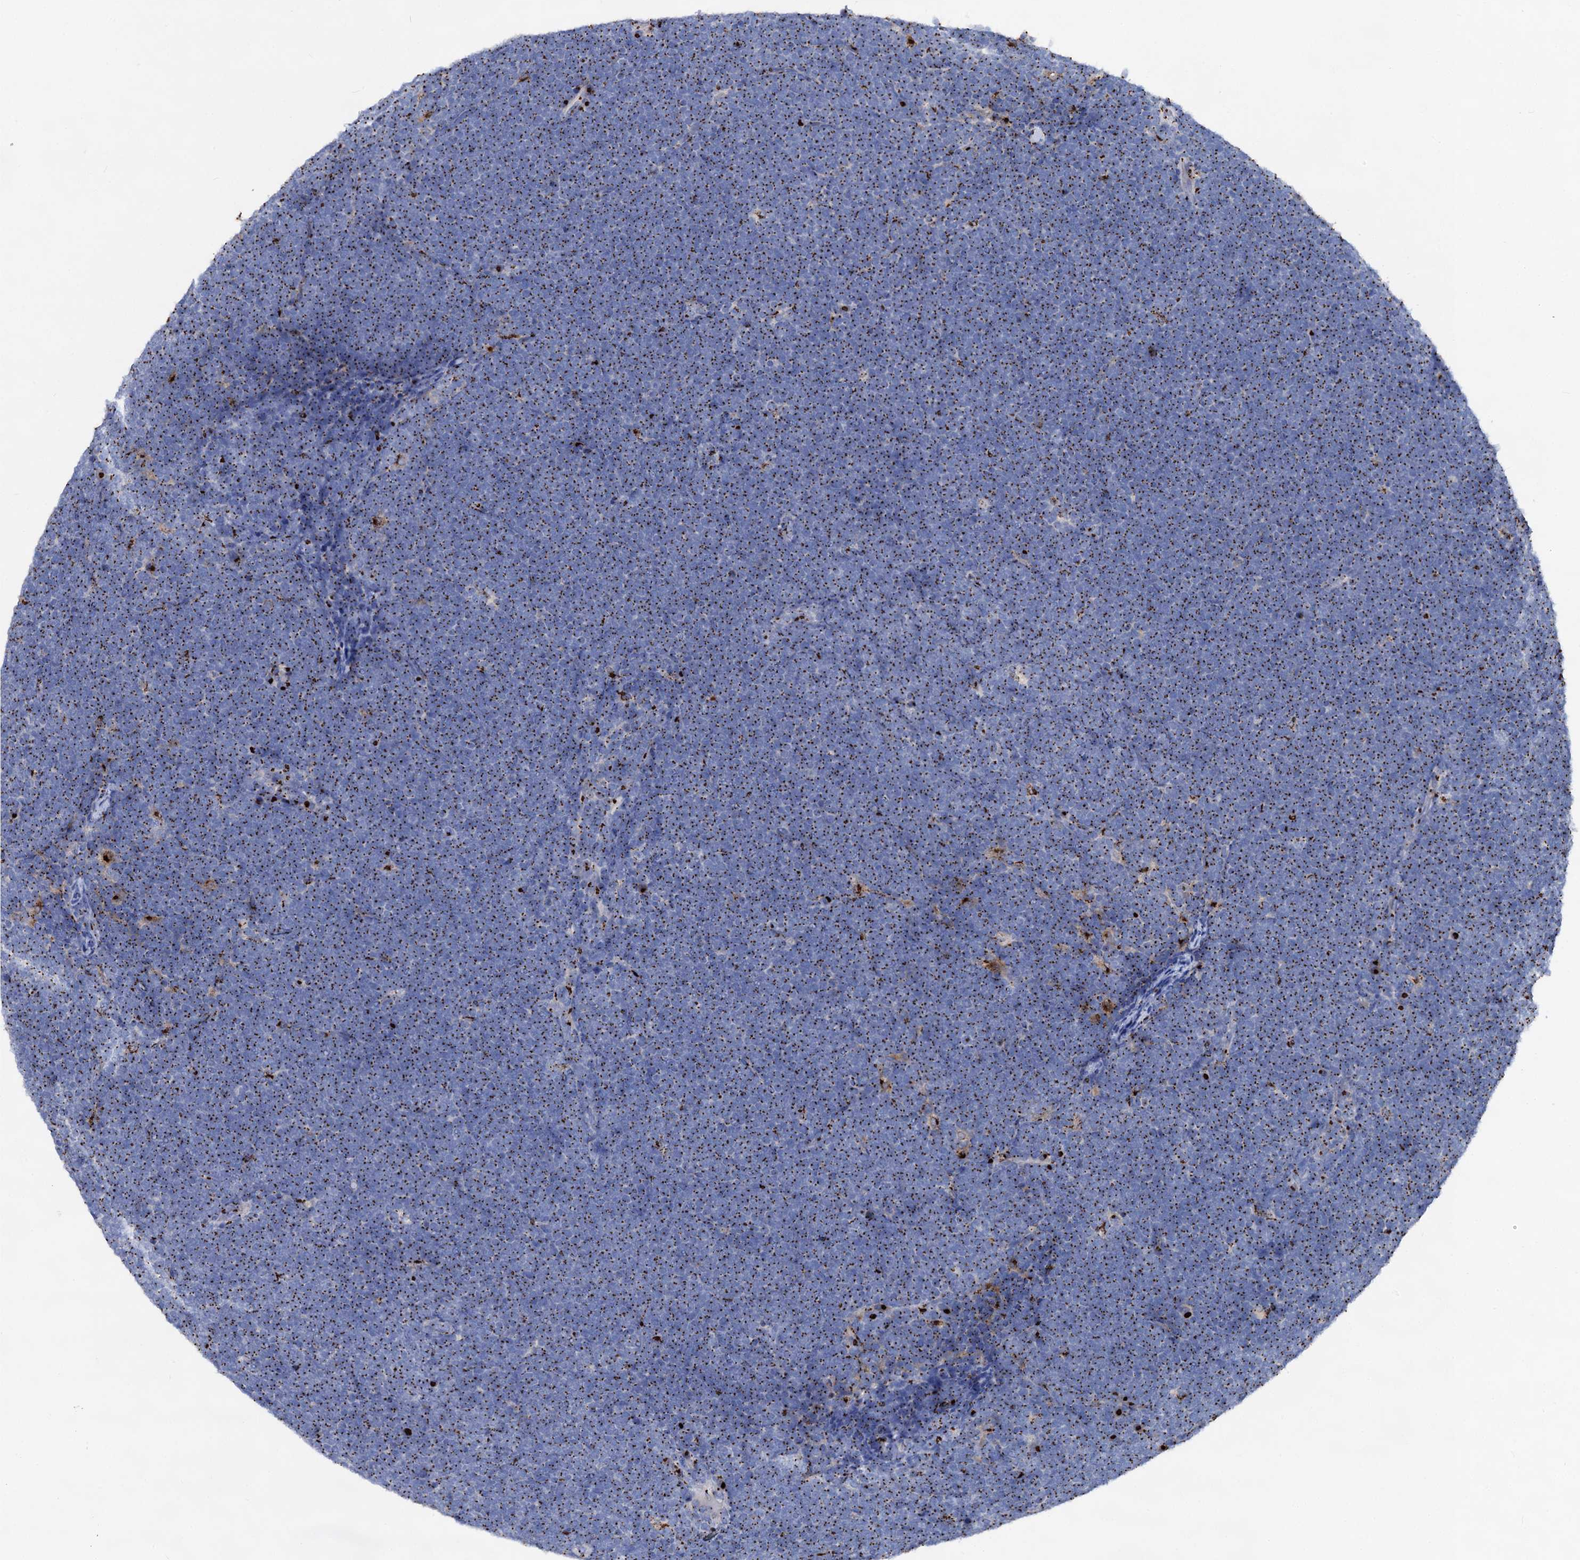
{"staining": {"intensity": "strong", "quantity": ">75%", "location": "cytoplasmic/membranous"}, "tissue": "lymphoma", "cell_type": "Tumor cells", "image_type": "cancer", "snomed": [{"axis": "morphology", "description": "Malignant lymphoma, non-Hodgkin's type, High grade"}, {"axis": "topography", "description": "Lymph node"}], "caption": "Human lymphoma stained for a protein (brown) displays strong cytoplasmic/membranous positive positivity in approximately >75% of tumor cells.", "gene": "TM9SF3", "patient": {"sex": "male", "age": 13}}